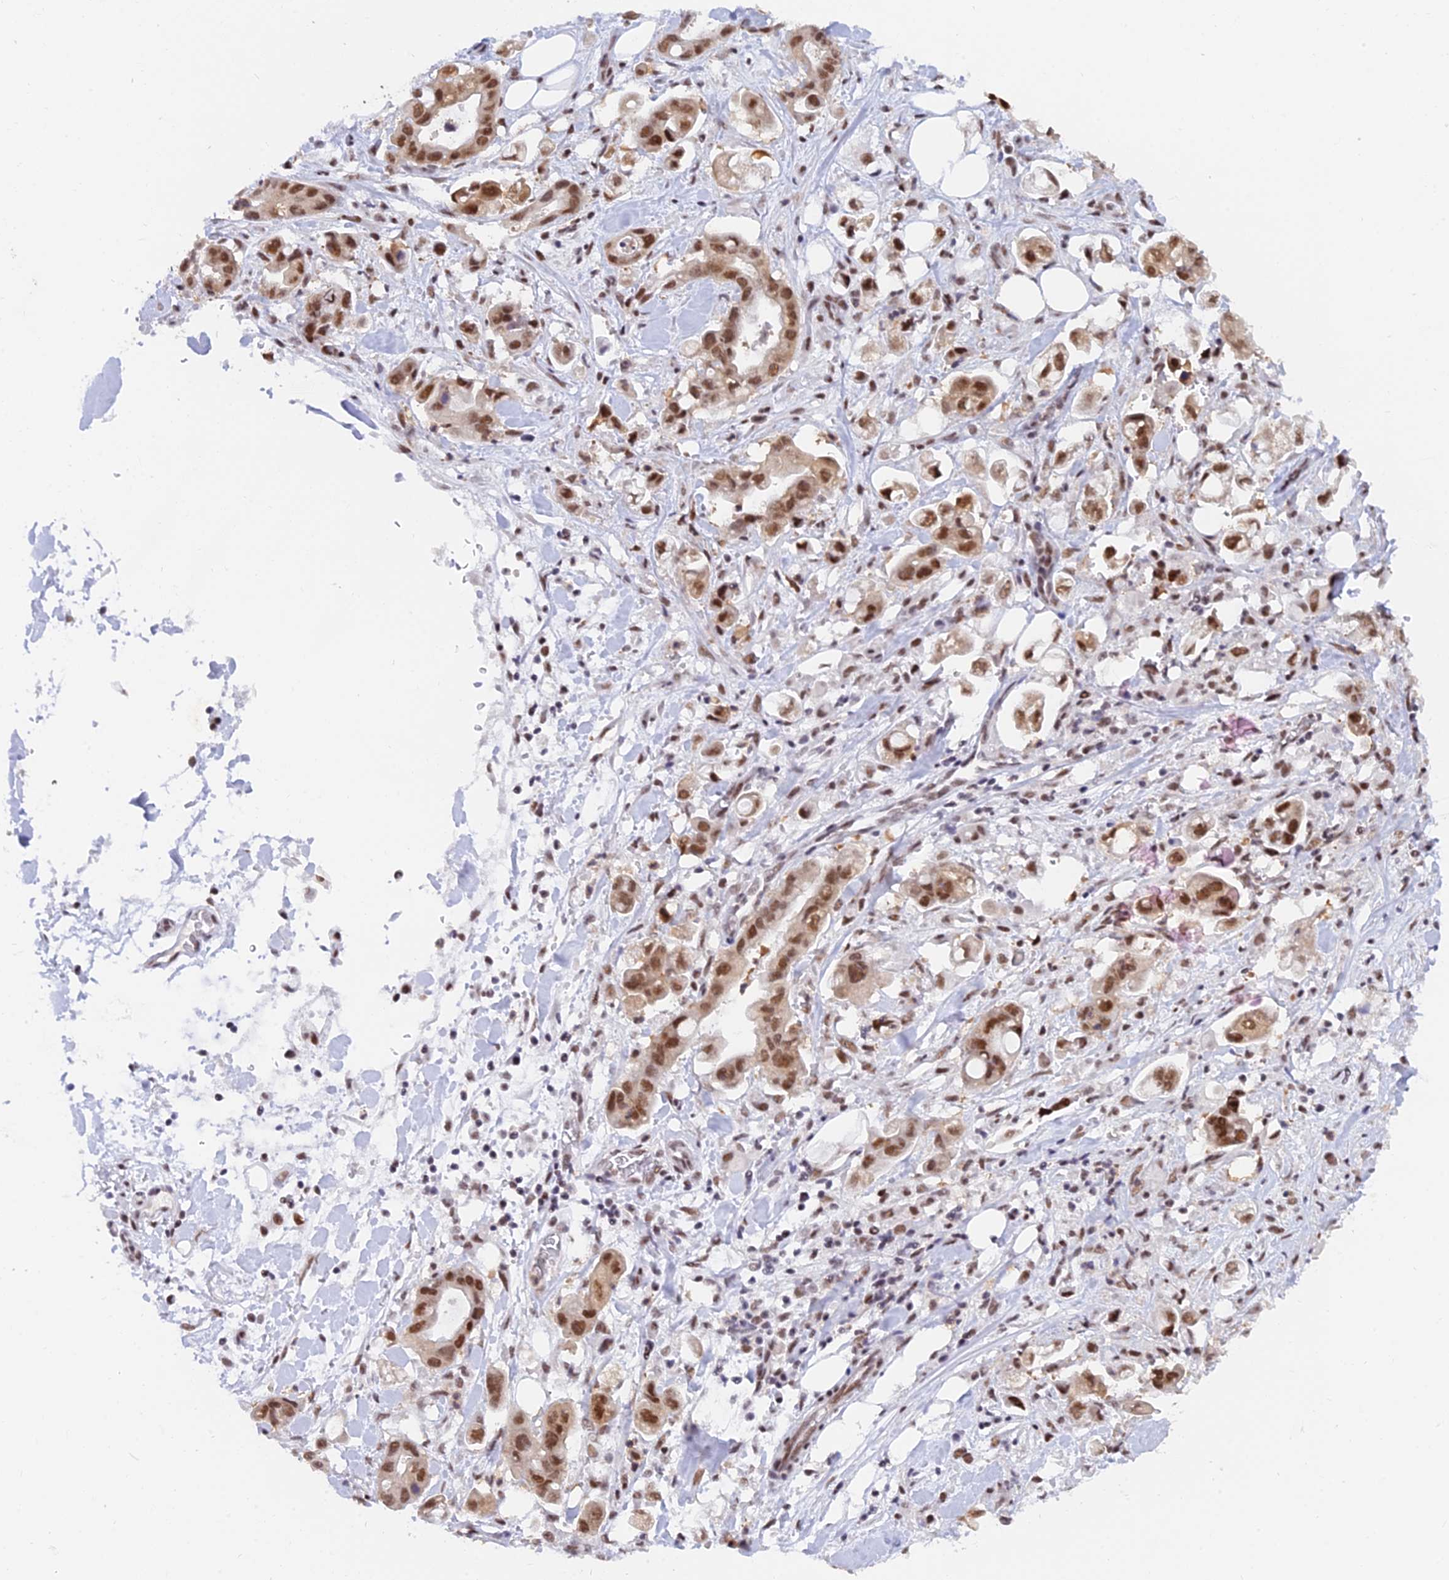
{"staining": {"intensity": "moderate", "quantity": ">75%", "location": "nuclear"}, "tissue": "stomach cancer", "cell_type": "Tumor cells", "image_type": "cancer", "snomed": [{"axis": "morphology", "description": "Adenocarcinoma, NOS"}, {"axis": "topography", "description": "Stomach"}], "caption": "A medium amount of moderate nuclear expression is appreciated in about >75% of tumor cells in stomach adenocarcinoma tissue.", "gene": "DPY30", "patient": {"sex": "male", "age": 62}}